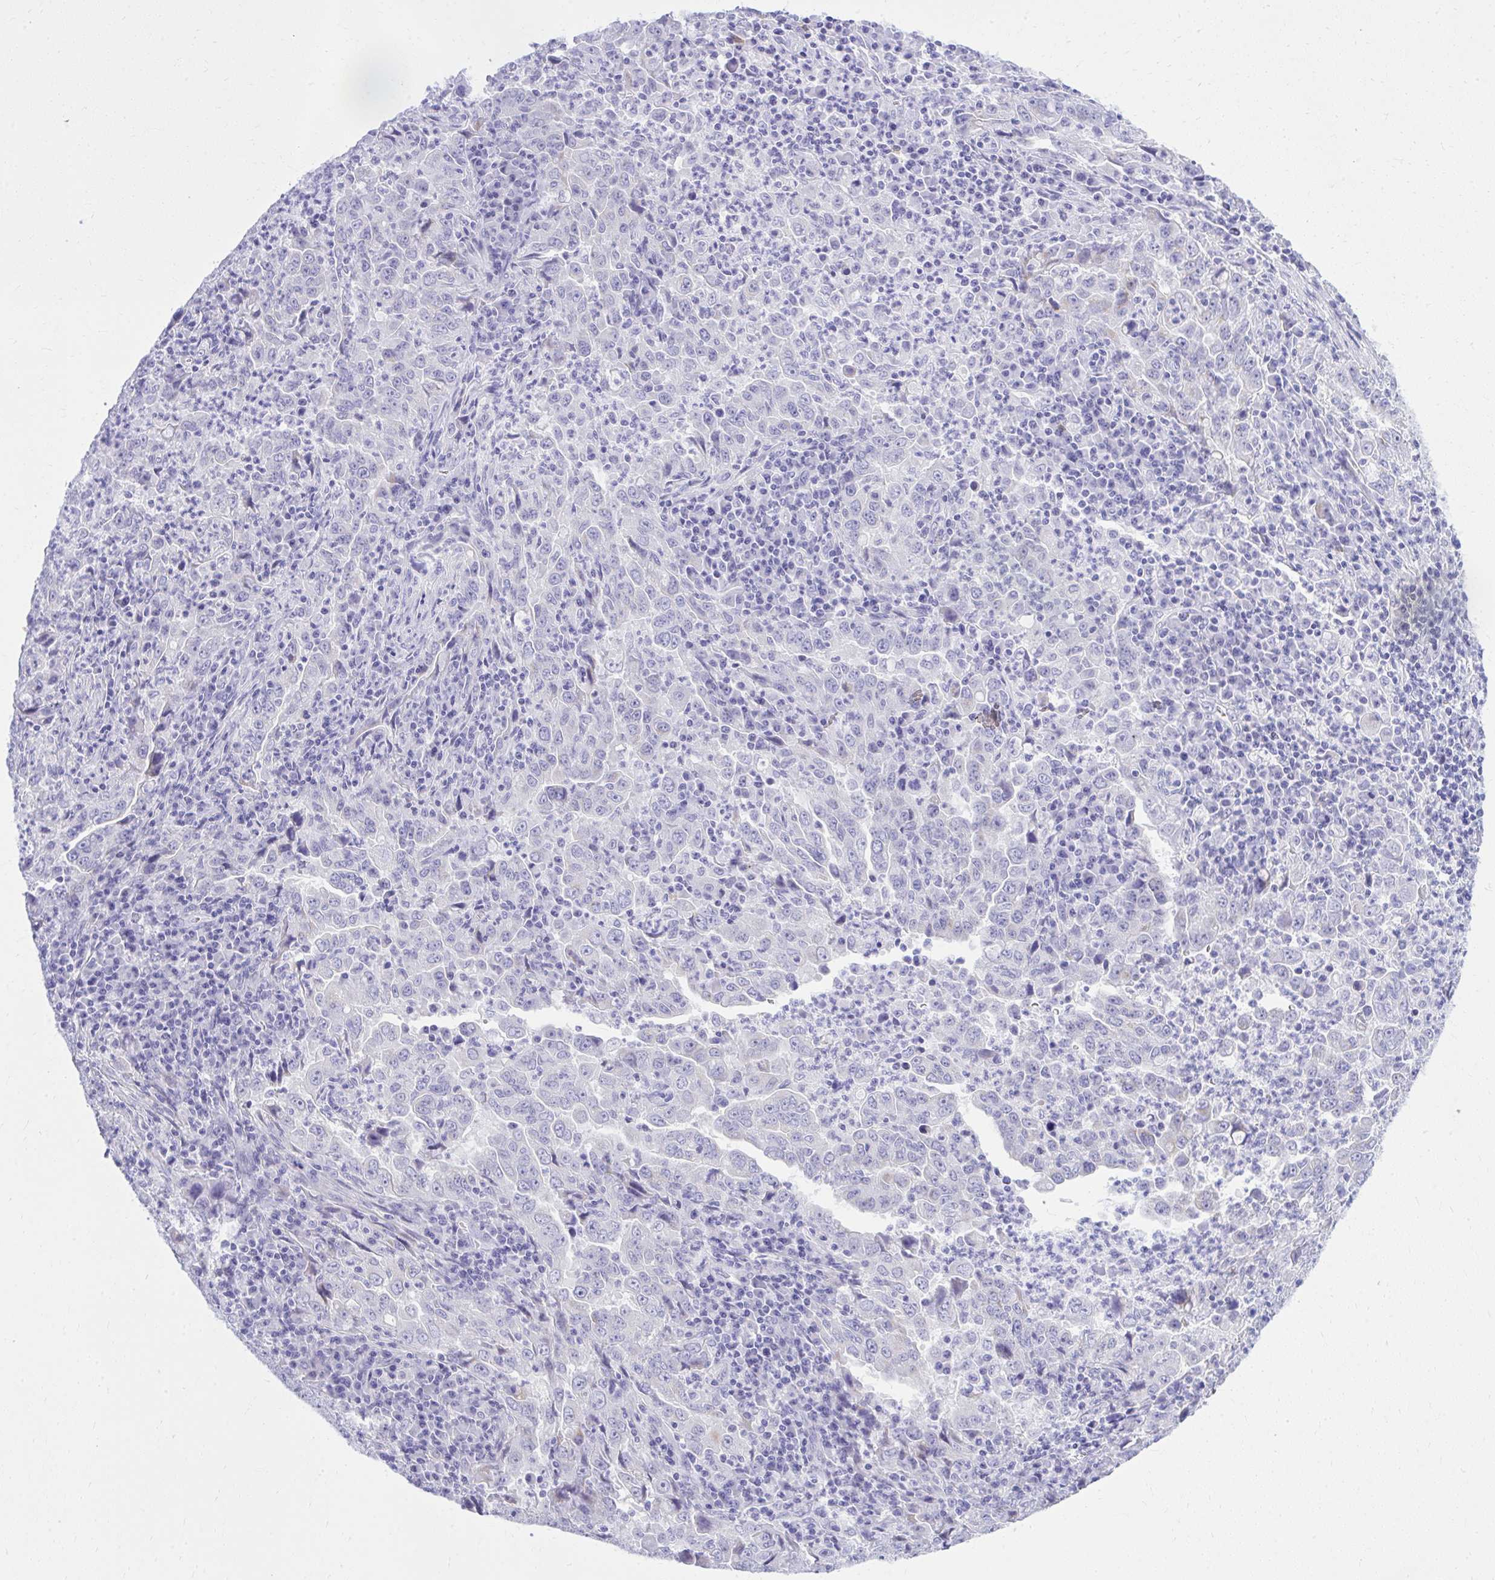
{"staining": {"intensity": "negative", "quantity": "none", "location": "none"}, "tissue": "lung cancer", "cell_type": "Tumor cells", "image_type": "cancer", "snomed": [{"axis": "morphology", "description": "Adenocarcinoma, NOS"}, {"axis": "topography", "description": "Lung"}], "caption": "A histopathology image of lung cancer stained for a protein shows no brown staining in tumor cells.", "gene": "PSD", "patient": {"sex": "male", "age": 67}}